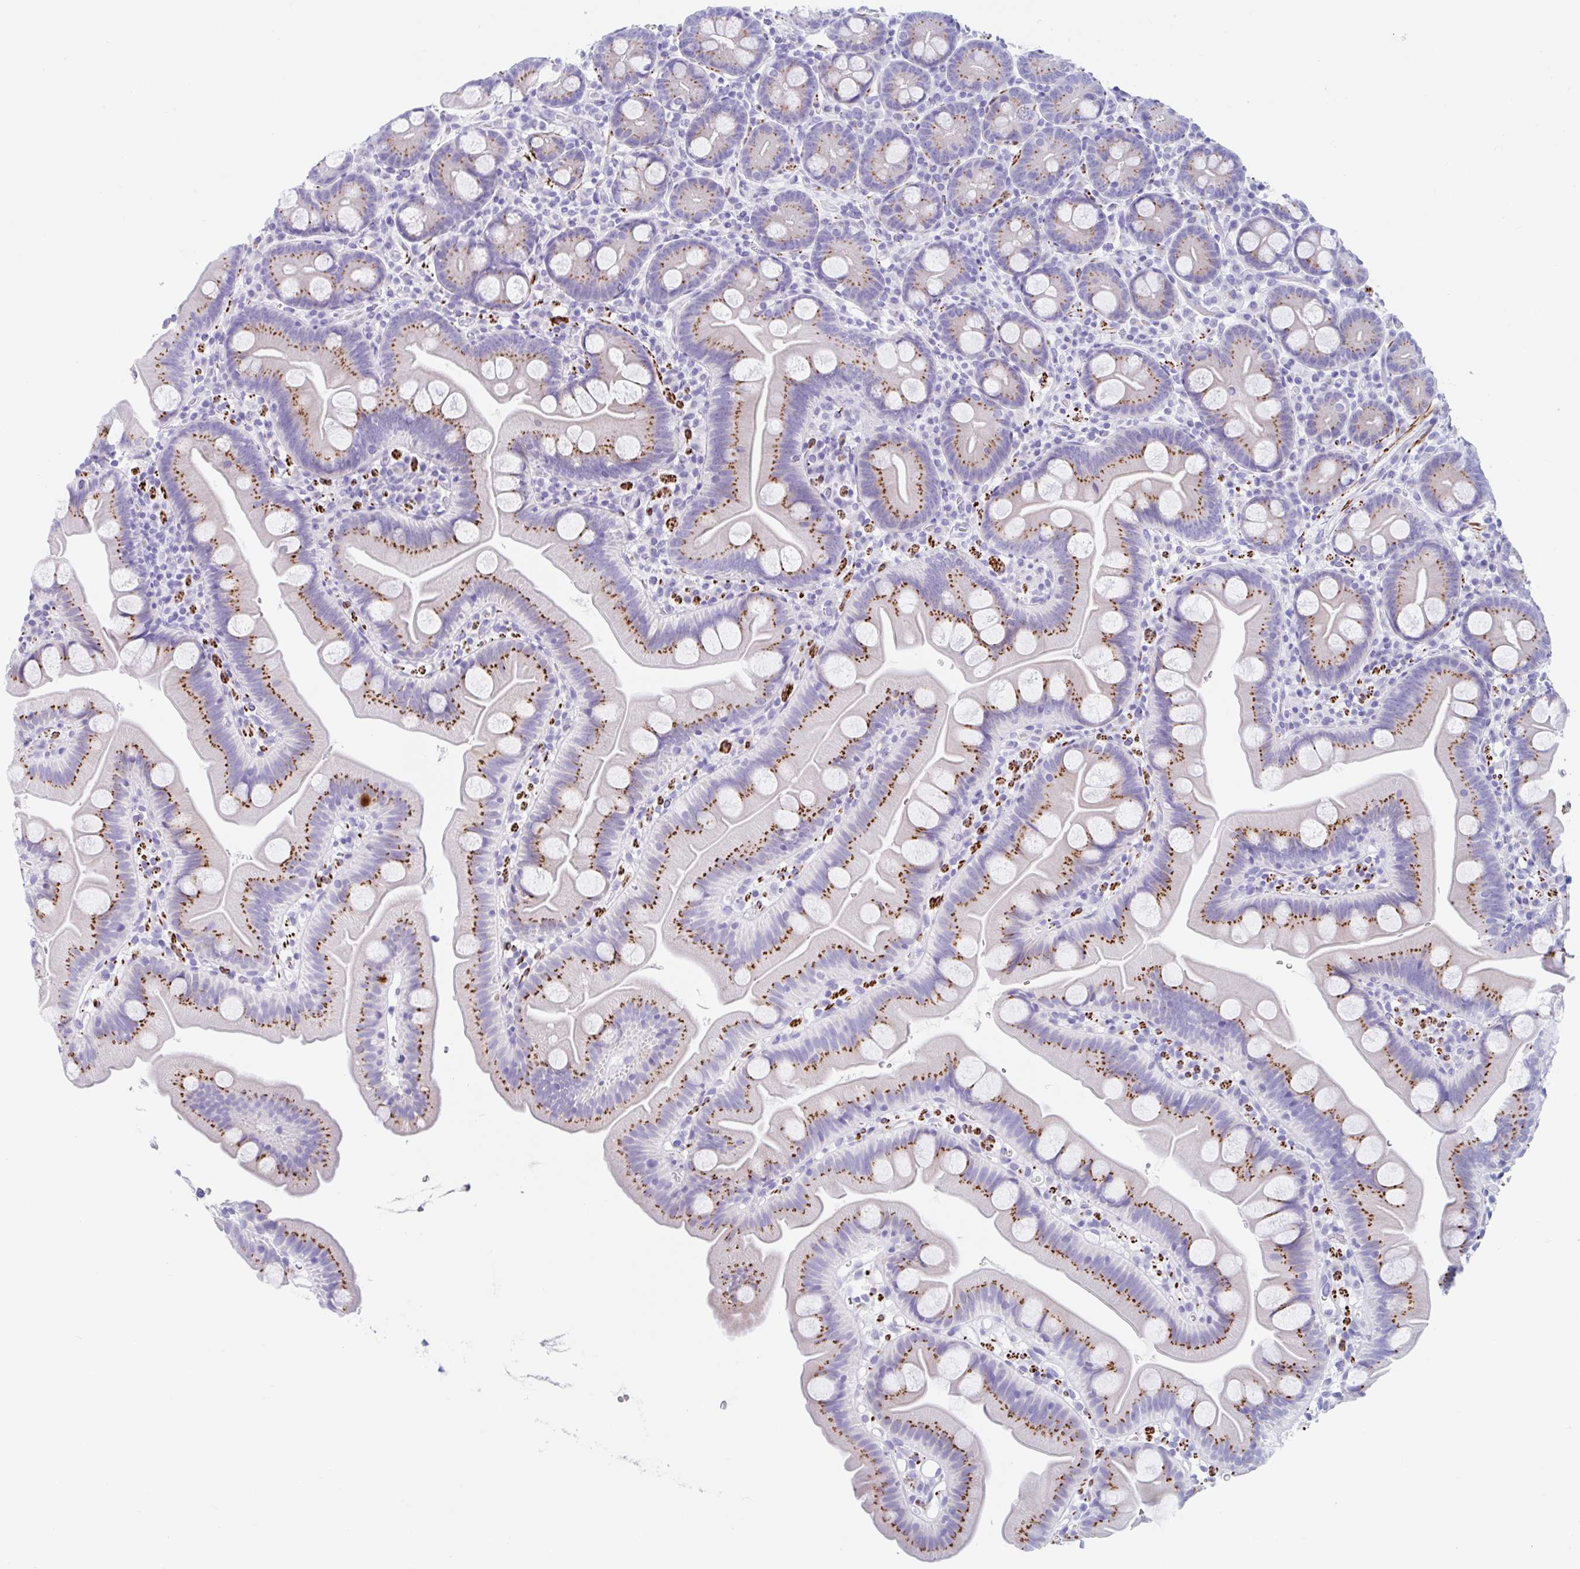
{"staining": {"intensity": "strong", "quantity": "25%-75%", "location": "cytoplasmic/membranous"}, "tissue": "small intestine", "cell_type": "Glandular cells", "image_type": "normal", "snomed": [{"axis": "morphology", "description": "Normal tissue, NOS"}, {"axis": "topography", "description": "Small intestine"}], "caption": "This photomicrograph displays IHC staining of normal small intestine, with high strong cytoplasmic/membranous staining in about 25%-75% of glandular cells.", "gene": "CPTP", "patient": {"sex": "female", "age": 68}}